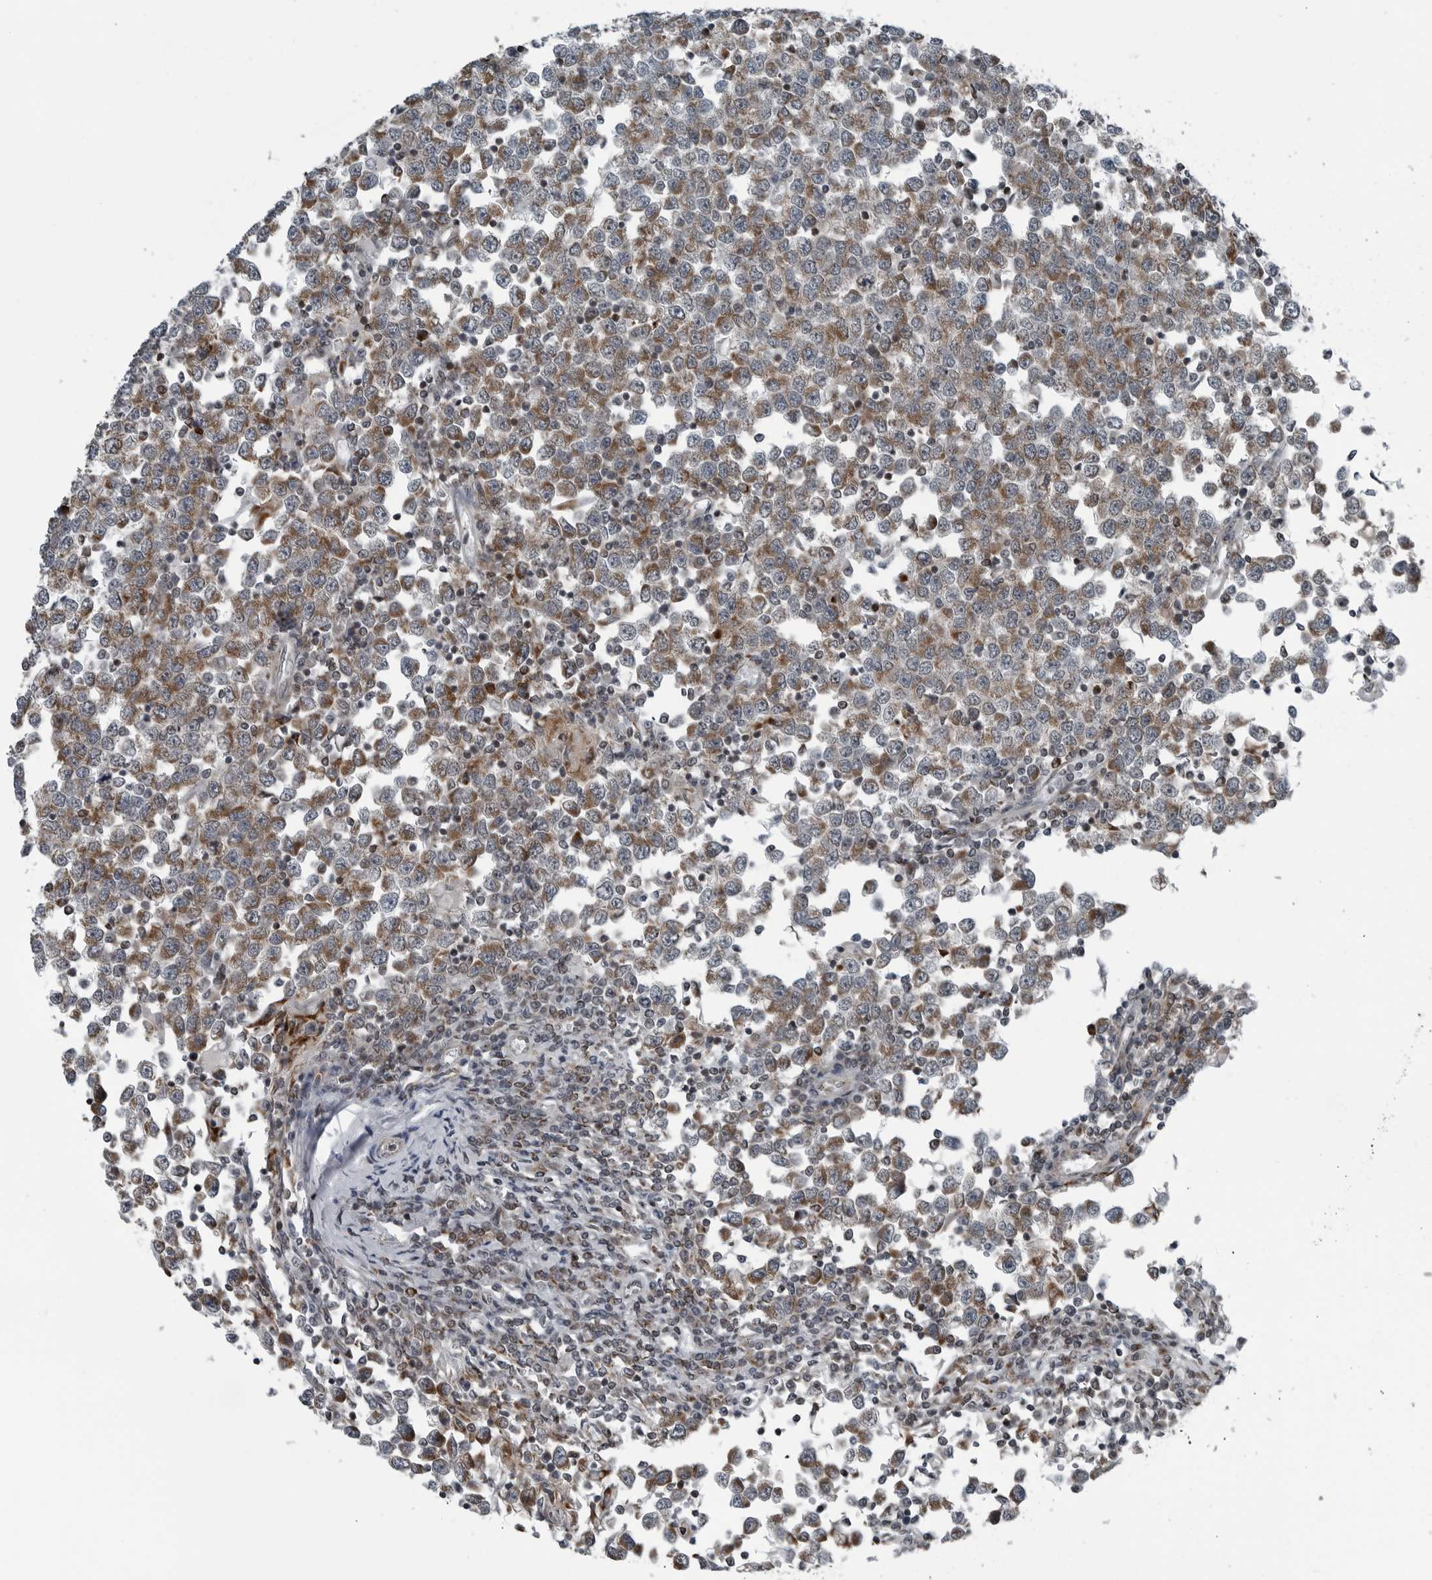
{"staining": {"intensity": "moderate", "quantity": ">75%", "location": "cytoplasmic/membranous"}, "tissue": "testis cancer", "cell_type": "Tumor cells", "image_type": "cancer", "snomed": [{"axis": "morphology", "description": "Seminoma, NOS"}, {"axis": "topography", "description": "Testis"}], "caption": "About >75% of tumor cells in human testis seminoma reveal moderate cytoplasmic/membranous protein expression as visualized by brown immunohistochemical staining.", "gene": "GAK", "patient": {"sex": "male", "age": 65}}